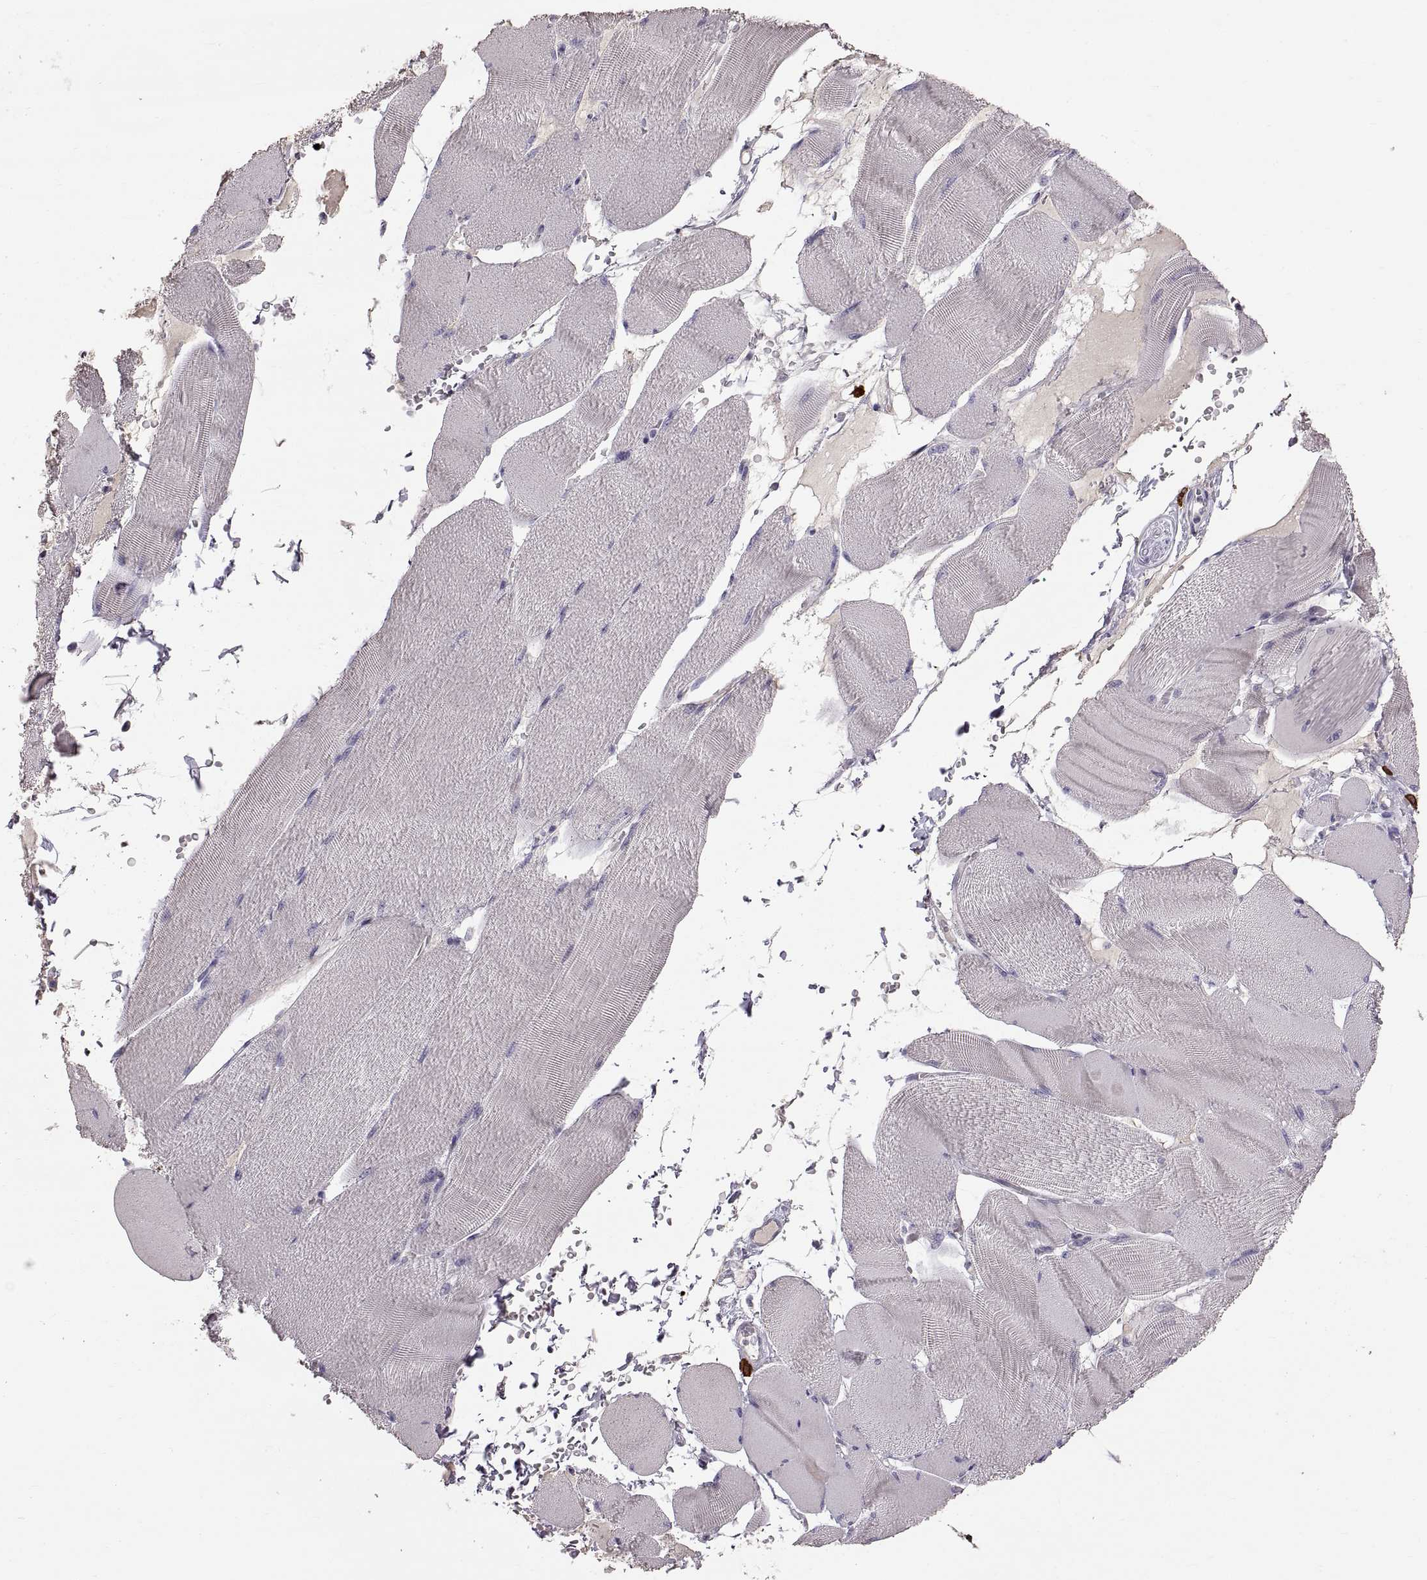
{"staining": {"intensity": "negative", "quantity": "none", "location": "none"}, "tissue": "skeletal muscle", "cell_type": "Myocytes", "image_type": "normal", "snomed": [{"axis": "morphology", "description": "Normal tissue, NOS"}, {"axis": "topography", "description": "Skeletal muscle"}], "caption": "This is an immunohistochemistry micrograph of normal human skeletal muscle. There is no staining in myocytes.", "gene": "WFDC8", "patient": {"sex": "male", "age": 56}}